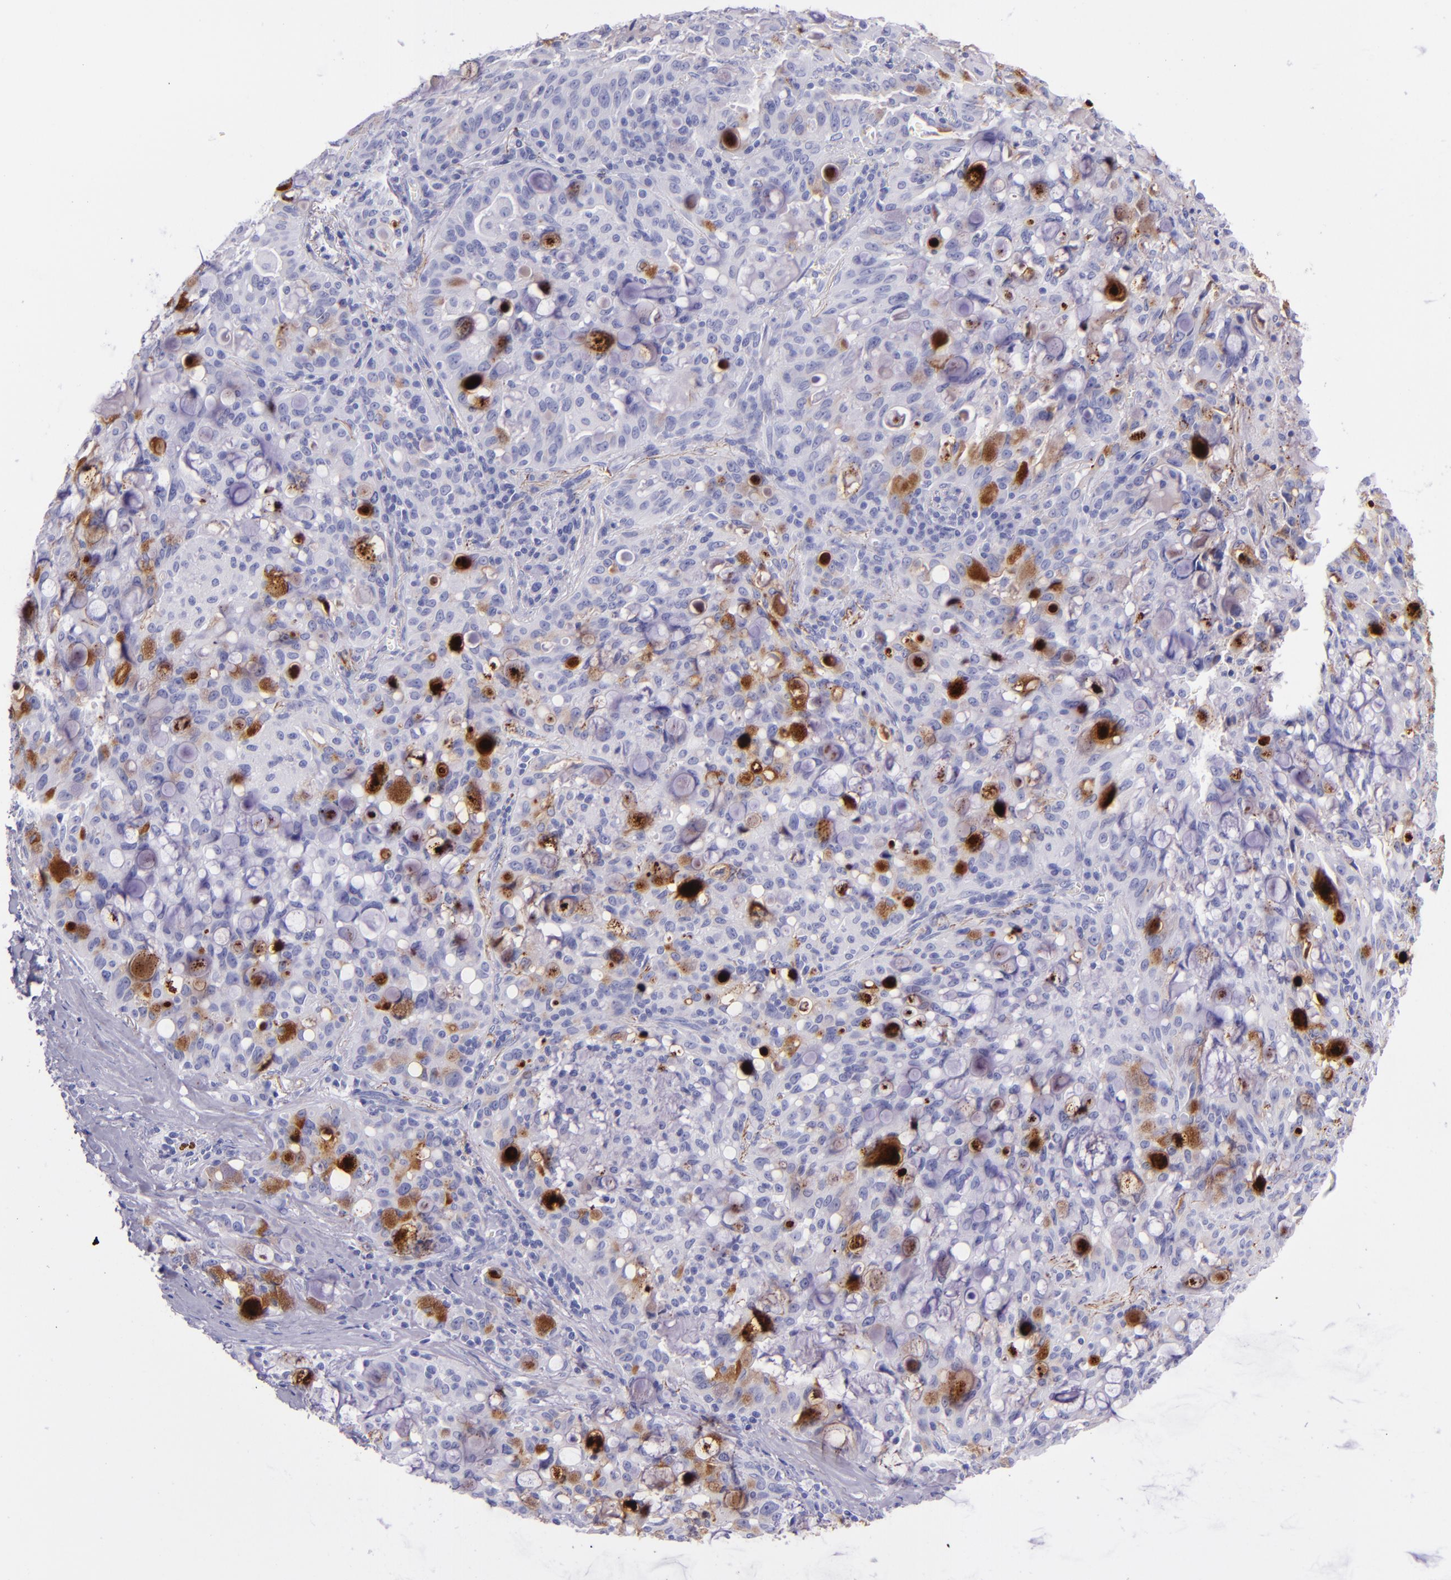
{"staining": {"intensity": "strong", "quantity": "25%-75%", "location": "cytoplasmic/membranous"}, "tissue": "lung cancer", "cell_type": "Tumor cells", "image_type": "cancer", "snomed": [{"axis": "morphology", "description": "Adenocarcinoma, NOS"}, {"axis": "topography", "description": "Lung"}], "caption": "This image shows immunohistochemistry (IHC) staining of lung cancer (adenocarcinoma), with high strong cytoplasmic/membranous staining in about 25%-75% of tumor cells.", "gene": "SFTPB", "patient": {"sex": "female", "age": 44}}